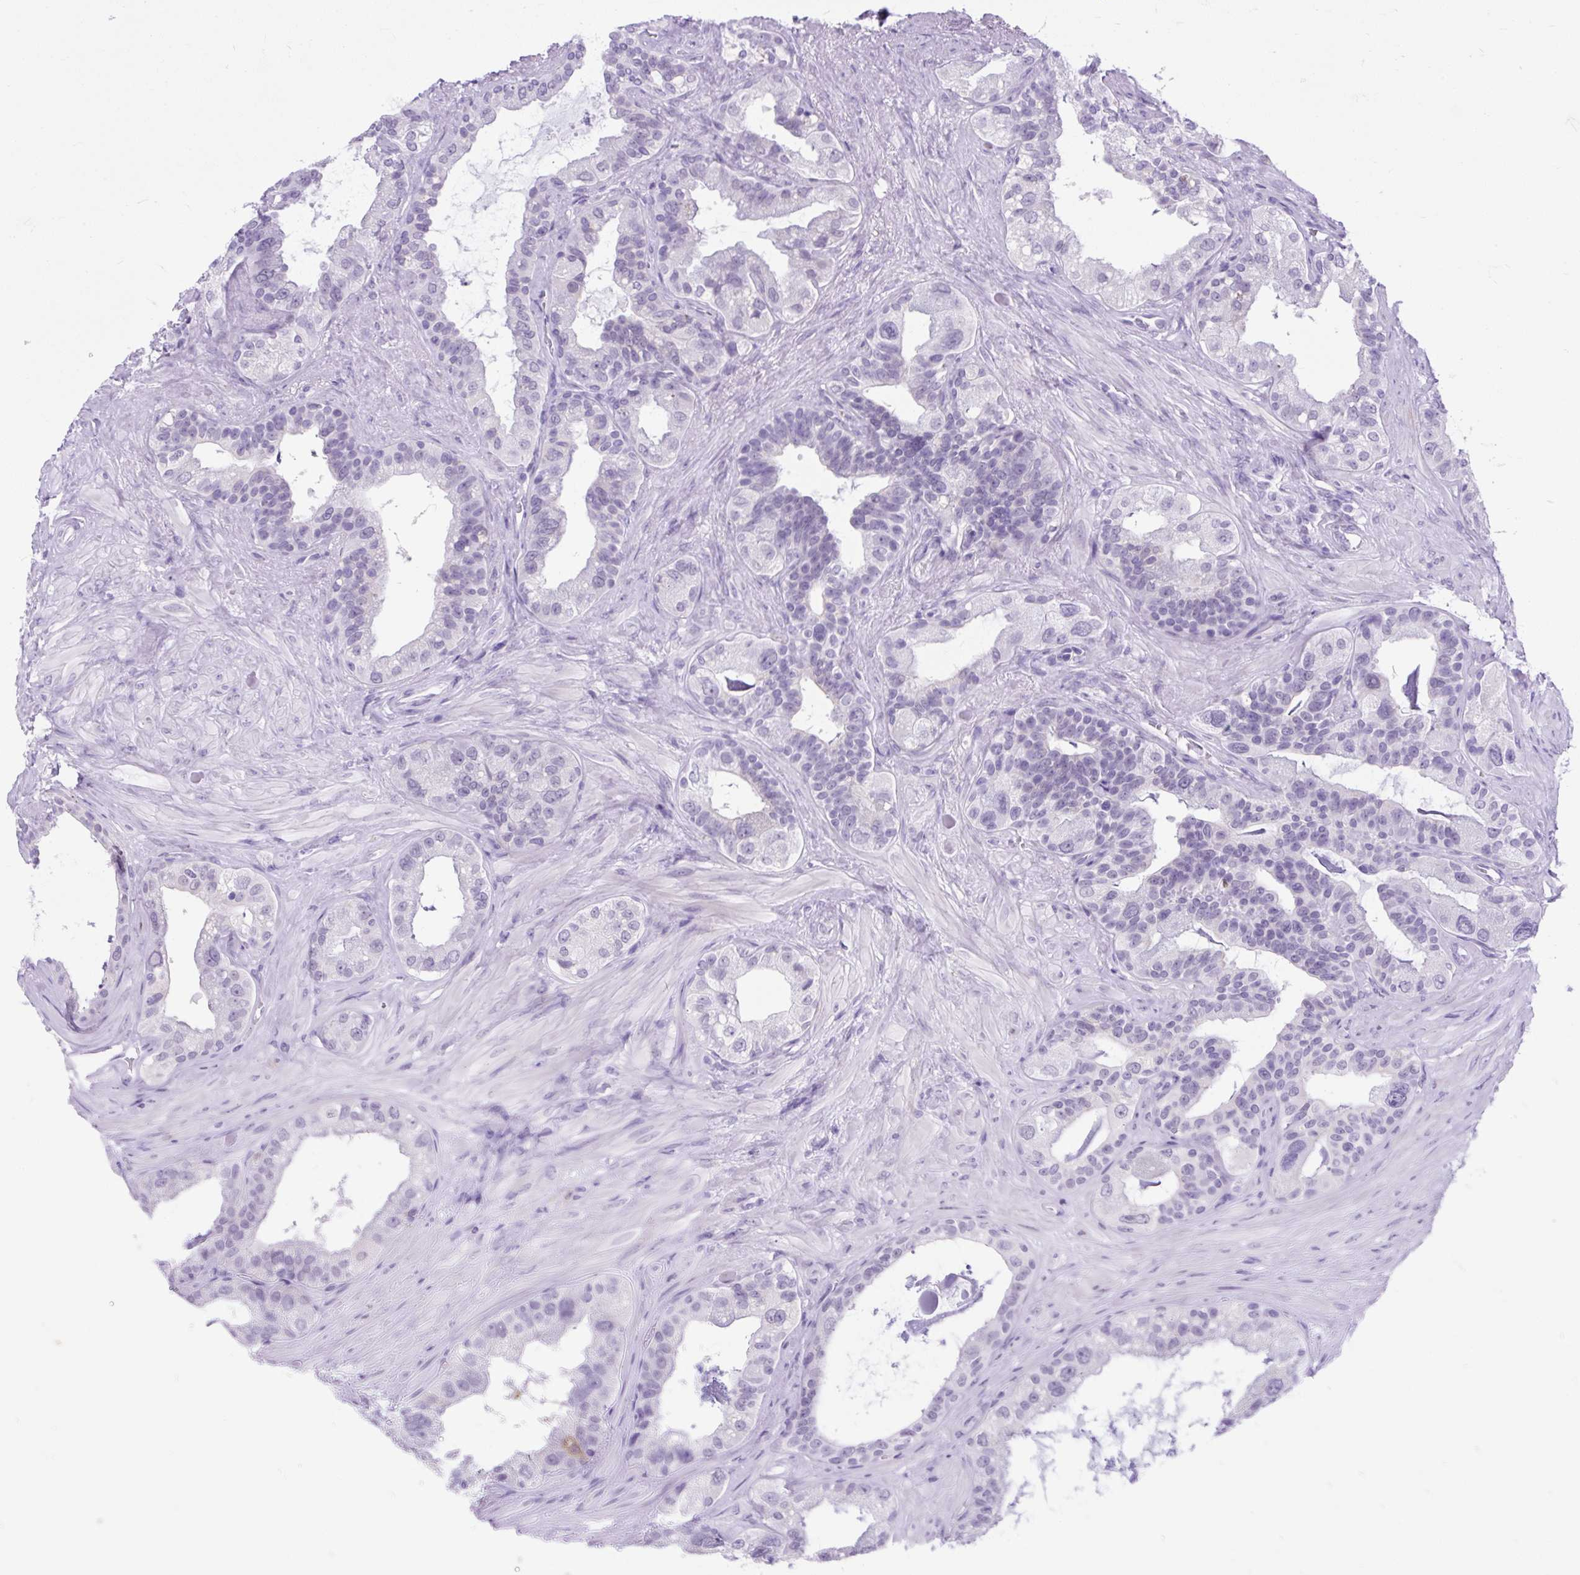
{"staining": {"intensity": "negative", "quantity": "none", "location": "none"}, "tissue": "seminal vesicle", "cell_type": "Glandular cells", "image_type": "normal", "snomed": [{"axis": "morphology", "description": "Normal tissue, NOS"}, {"axis": "topography", "description": "Seminal veicle"}, {"axis": "topography", "description": "Peripheral nerve tissue"}], "caption": "The image exhibits no significant expression in glandular cells of seminal vesicle.", "gene": "SCGB1A1", "patient": {"sex": "male", "age": 76}}